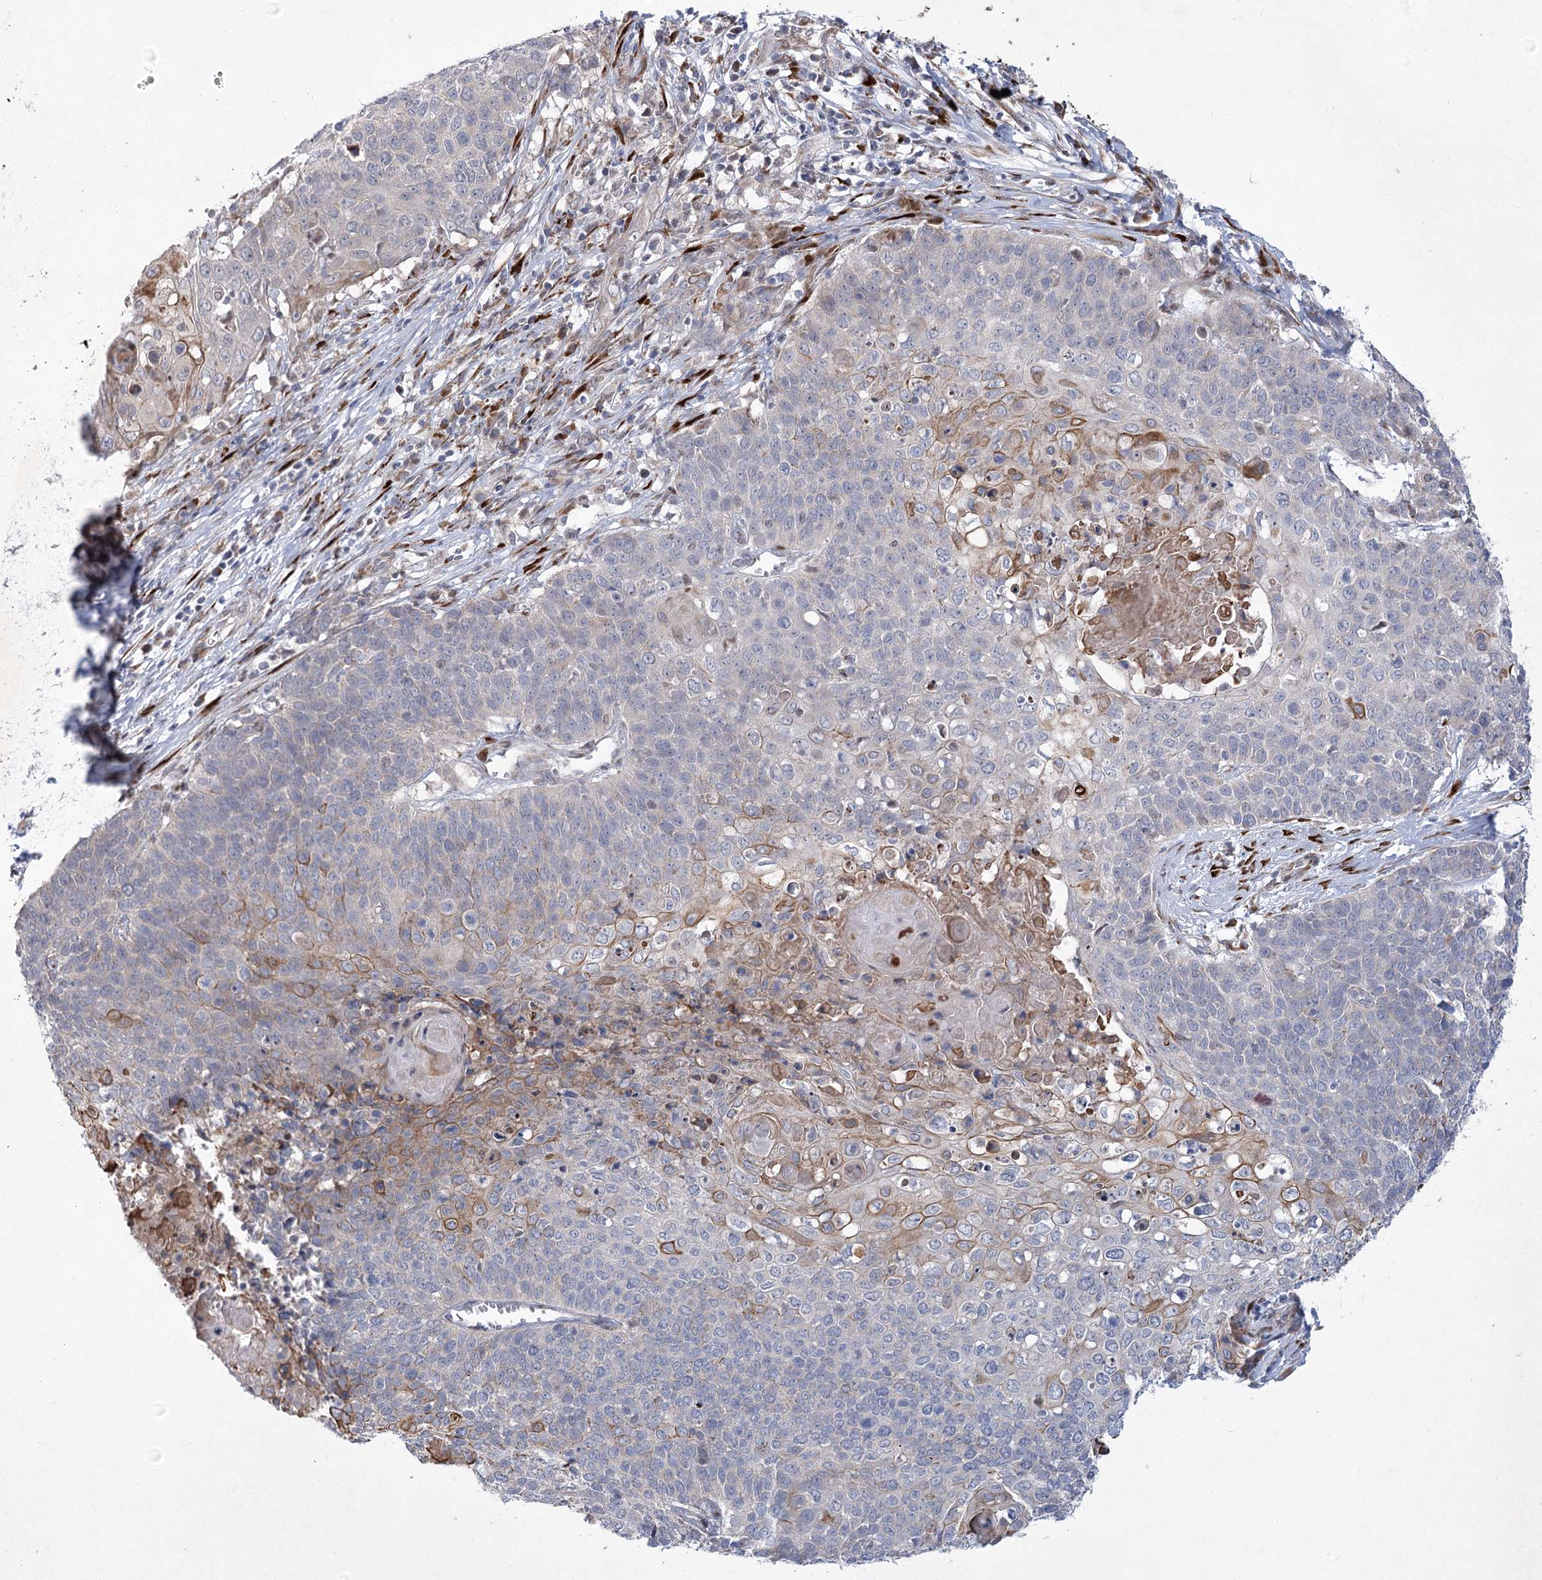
{"staining": {"intensity": "weak", "quantity": "<25%", "location": "cytoplasmic/membranous"}, "tissue": "cervical cancer", "cell_type": "Tumor cells", "image_type": "cancer", "snomed": [{"axis": "morphology", "description": "Squamous cell carcinoma, NOS"}, {"axis": "topography", "description": "Cervix"}], "caption": "Cervical squamous cell carcinoma was stained to show a protein in brown. There is no significant staining in tumor cells.", "gene": "GCNT4", "patient": {"sex": "female", "age": 39}}